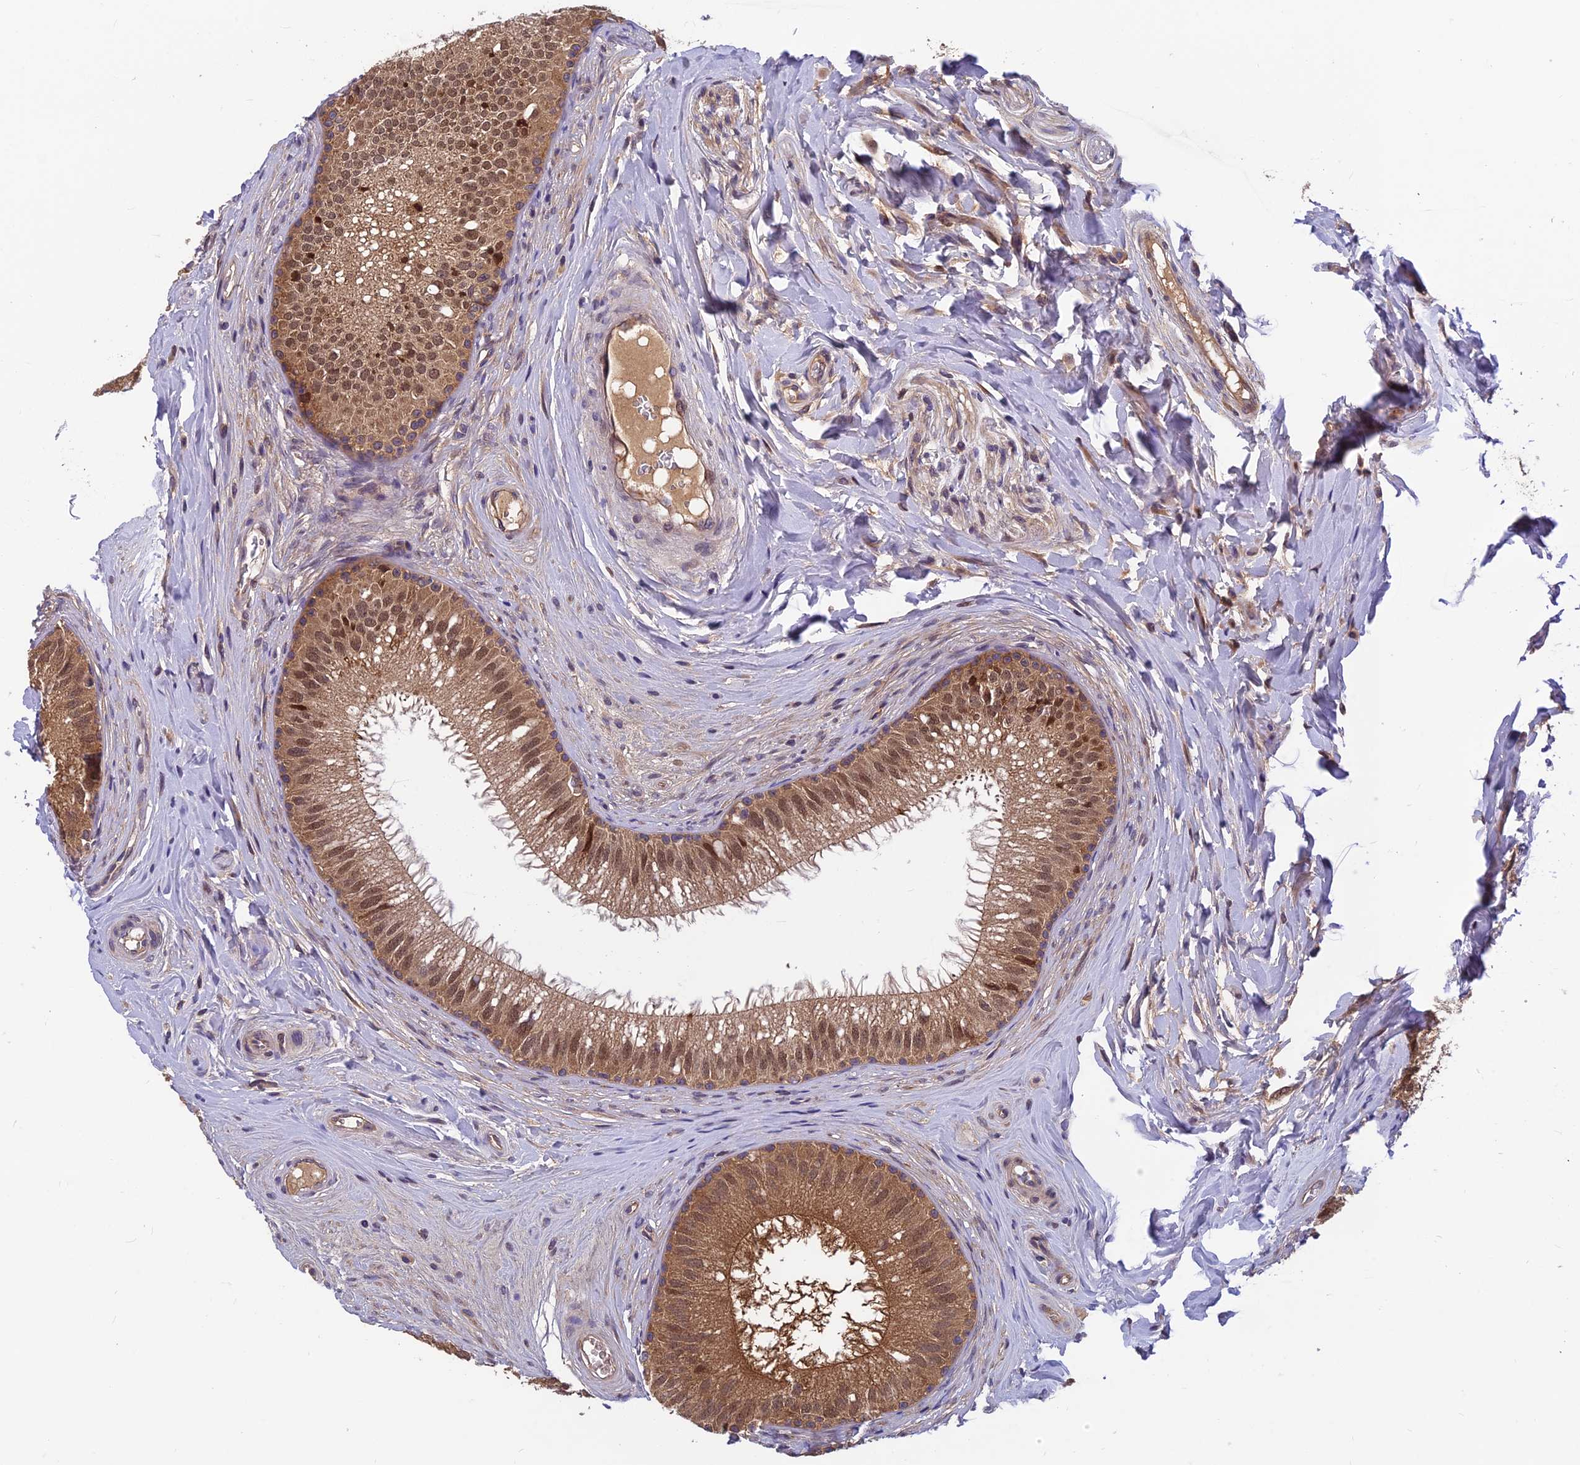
{"staining": {"intensity": "moderate", "quantity": ">75%", "location": "cytoplasmic/membranous,nuclear"}, "tissue": "epididymis", "cell_type": "Glandular cells", "image_type": "normal", "snomed": [{"axis": "morphology", "description": "Normal tissue, NOS"}, {"axis": "topography", "description": "Epididymis"}], "caption": "A brown stain highlights moderate cytoplasmic/membranous,nuclear expression of a protein in glandular cells of benign epididymis.", "gene": "CCDC15", "patient": {"sex": "male", "age": 33}}